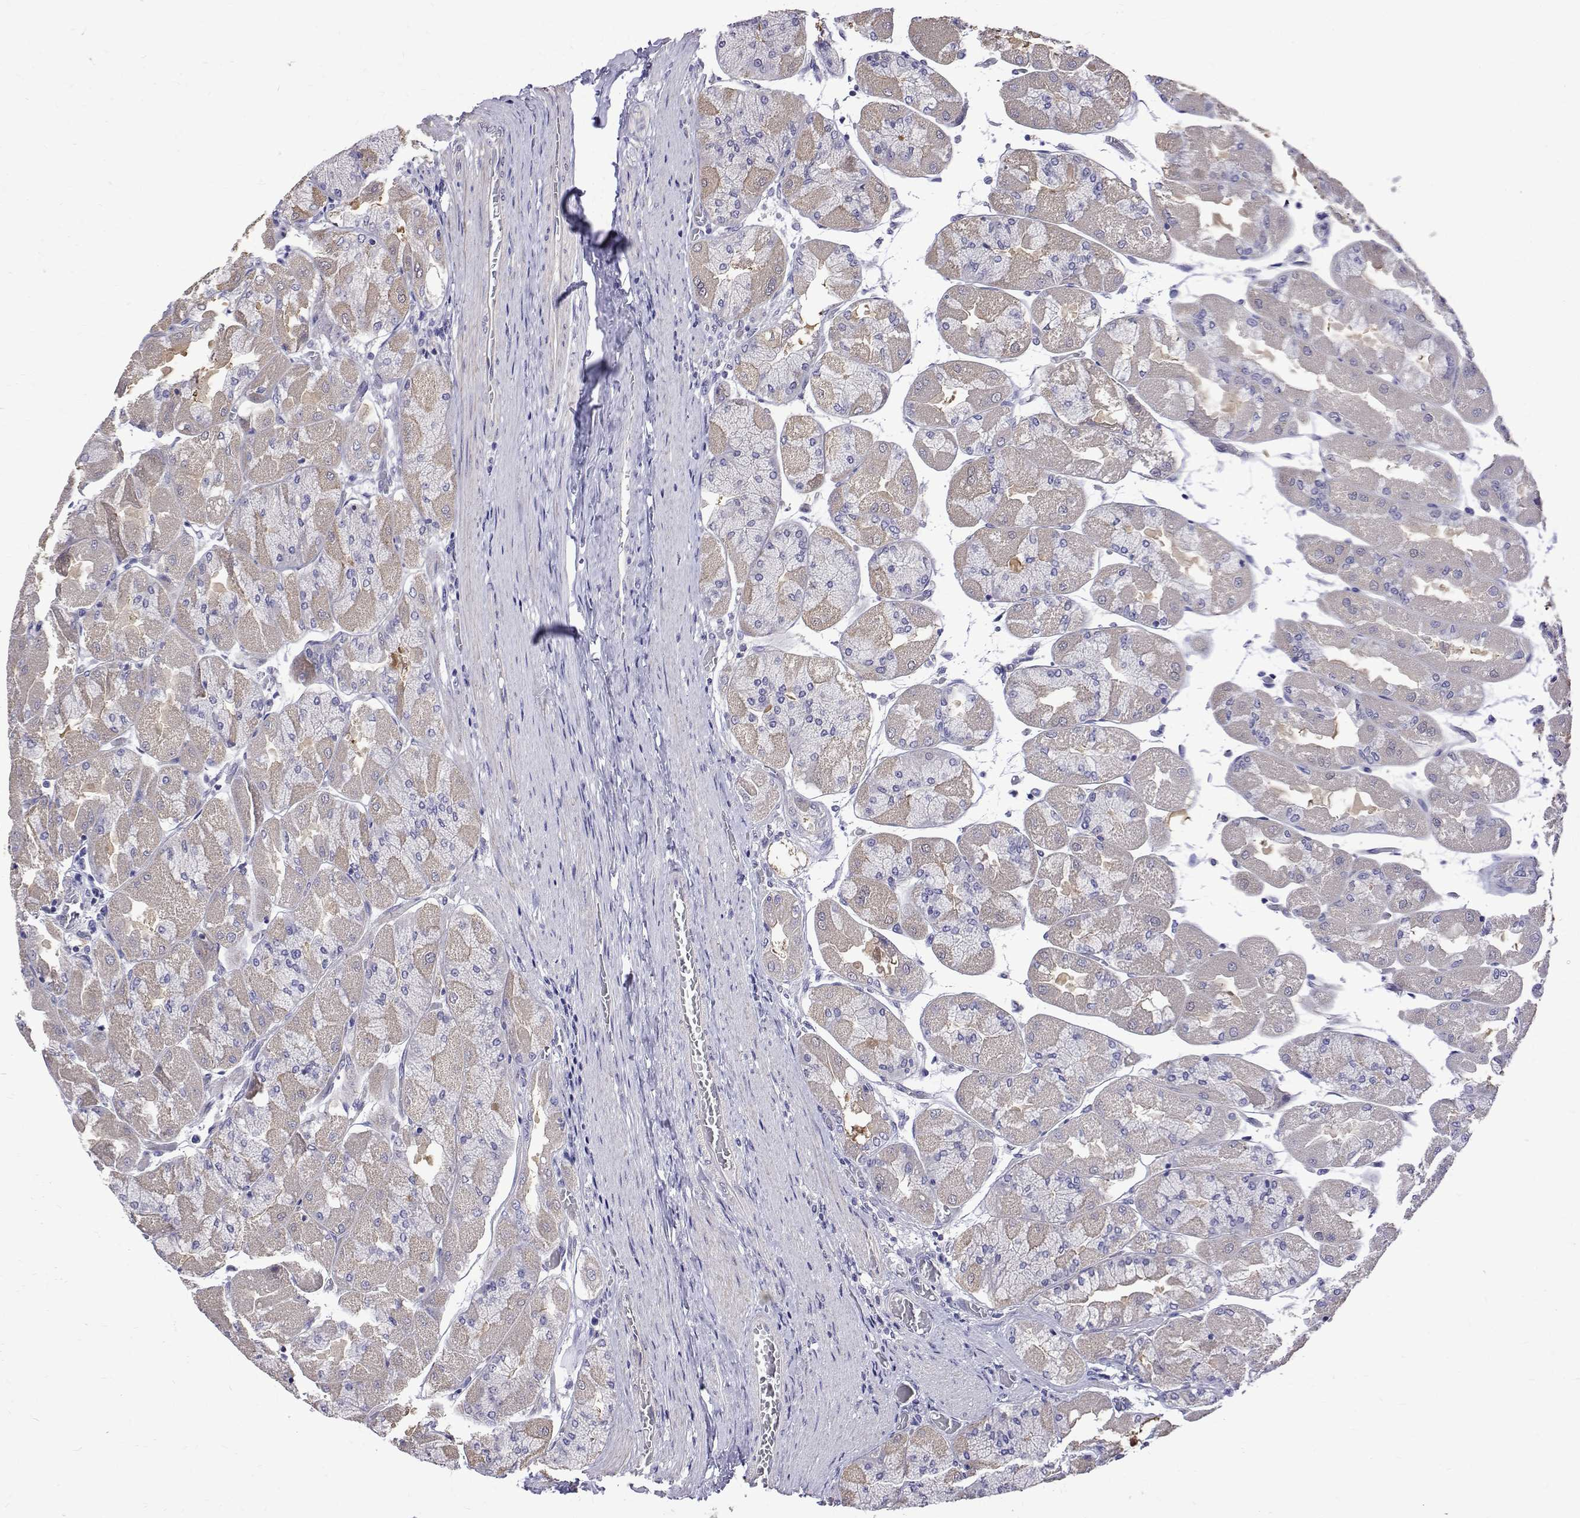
{"staining": {"intensity": "weak", "quantity": "<25%", "location": "cytoplasmic/membranous"}, "tissue": "stomach", "cell_type": "Glandular cells", "image_type": "normal", "snomed": [{"axis": "morphology", "description": "Normal tissue, NOS"}, {"axis": "topography", "description": "Stomach"}], "caption": "The image exhibits no significant positivity in glandular cells of stomach.", "gene": "PADI1", "patient": {"sex": "female", "age": 61}}